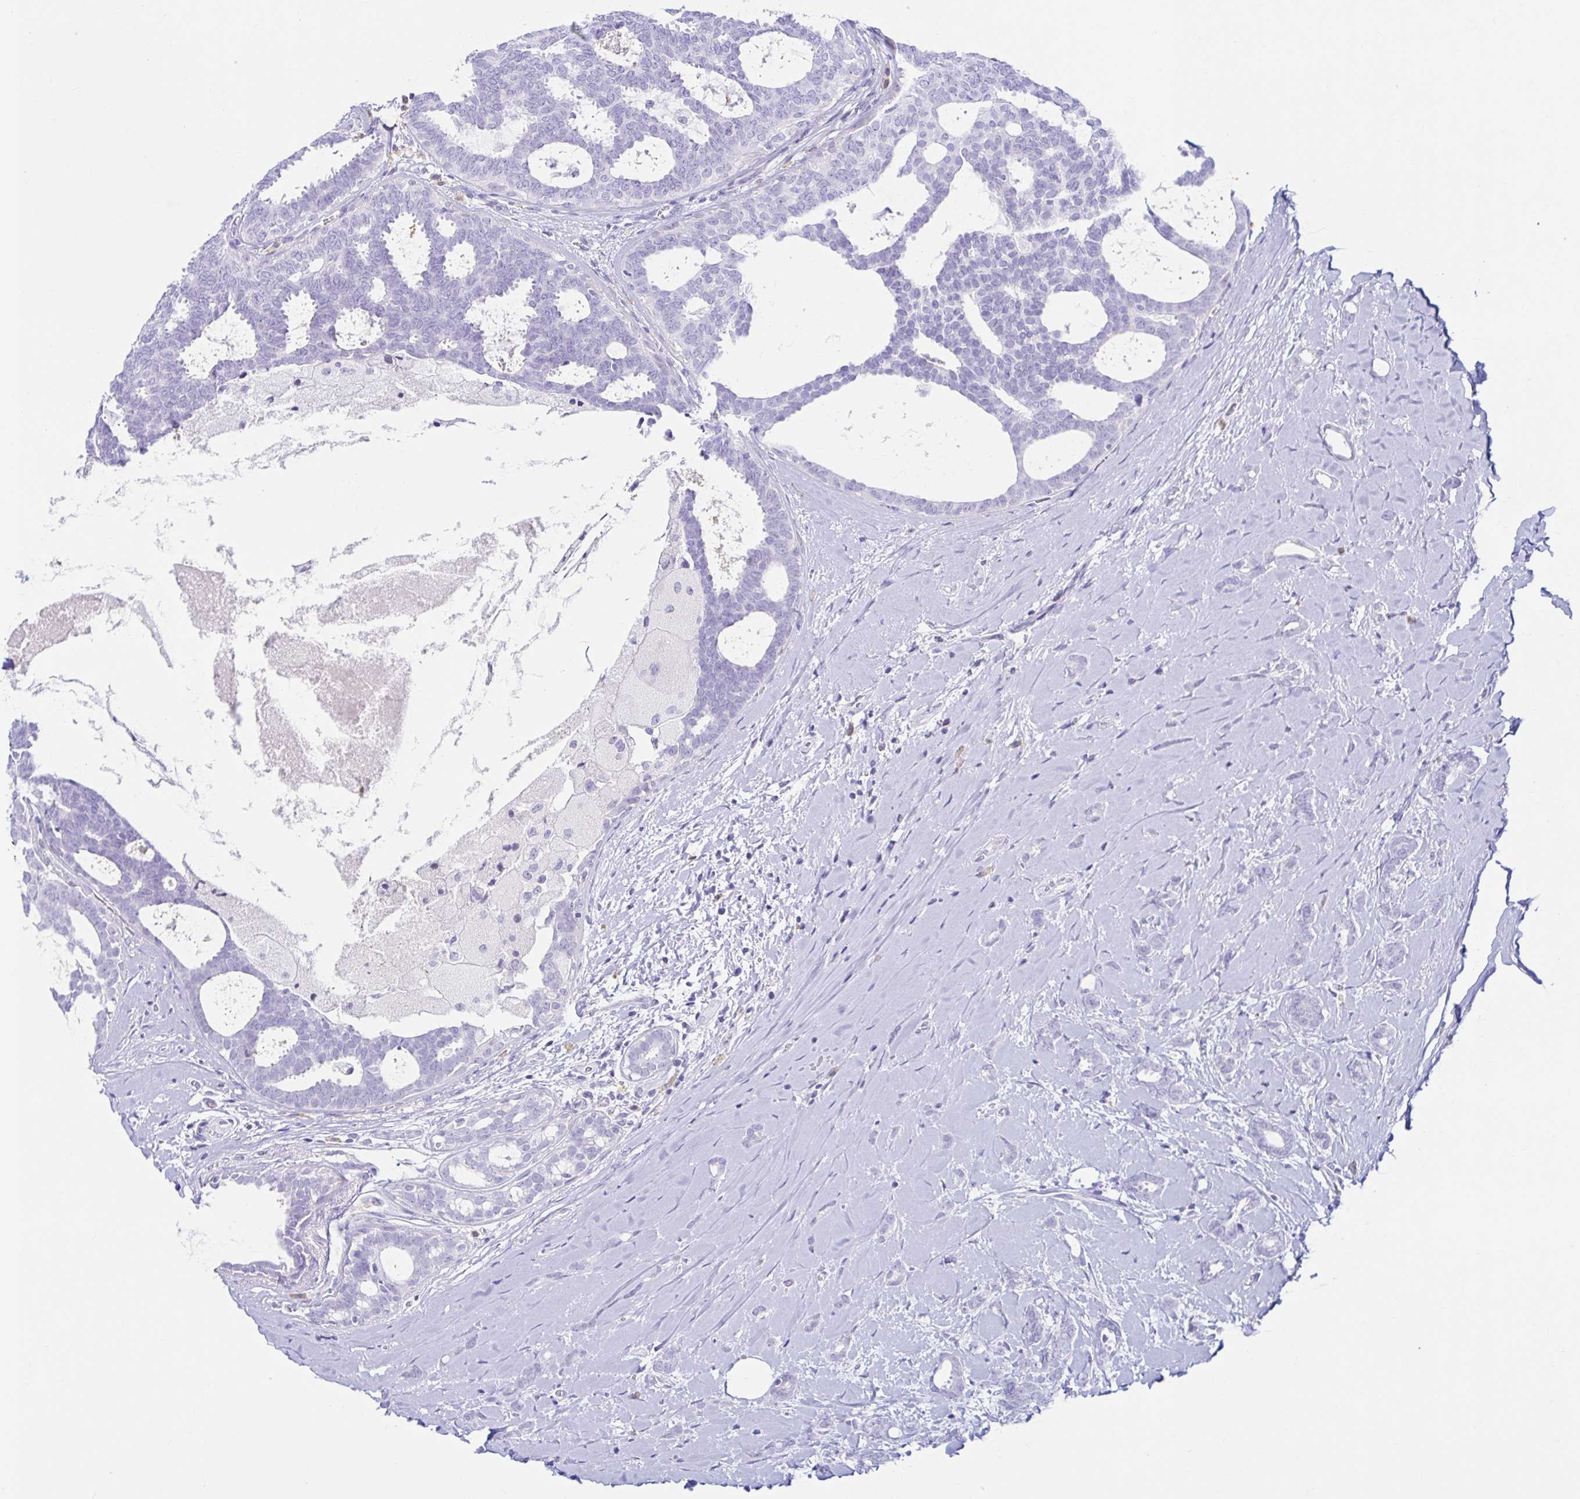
{"staining": {"intensity": "negative", "quantity": "none", "location": "none"}, "tissue": "breast cancer", "cell_type": "Tumor cells", "image_type": "cancer", "snomed": [{"axis": "morphology", "description": "Intraductal carcinoma, in situ"}, {"axis": "morphology", "description": "Duct carcinoma"}, {"axis": "morphology", "description": "Lobular carcinoma, in situ"}, {"axis": "topography", "description": "Breast"}], "caption": "Immunohistochemistry photomicrograph of neoplastic tissue: breast cancer stained with DAB (3,3'-diaminobenzidine) demonstrates no significant protein expression in tumor cells.", "gene": "BEST1", "patient": {"sex": "female", "age": 44}}